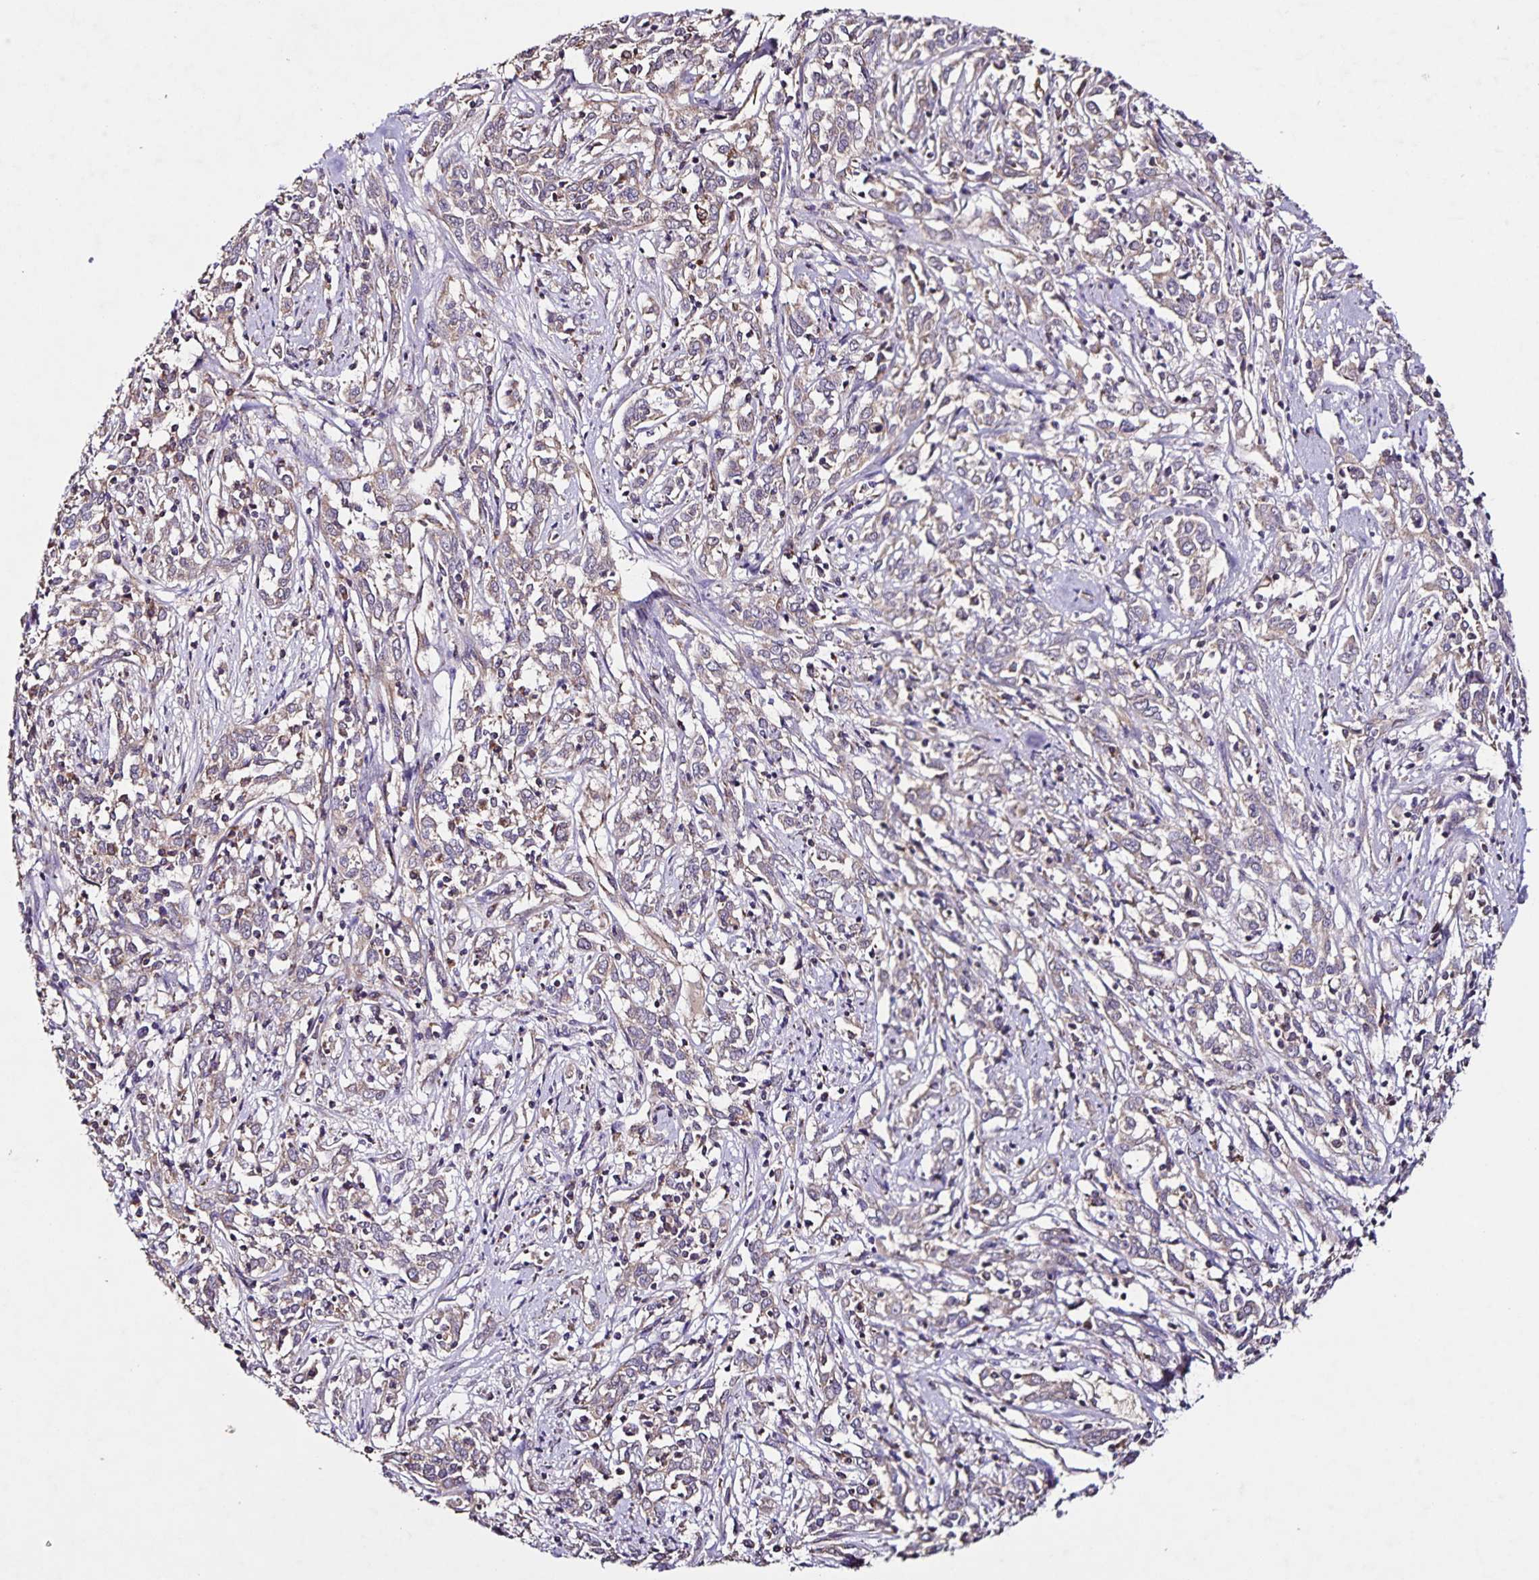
{"staining": {"intensity": "negative", "quantity": "none", "location": "none"}, "tissue": "cervical cancer", "cell_type": "Tumor cells", "image_type": "cancer", "snomed": [{"axis": "morphology", "description": "Adenocarcinoma, NOS"}, {"axis": "topography", "description": "Cervix"}], "caption": "Histopathology image shows no protein positivity in tumor cells of cervical cancer (adenocarcinoma) tissue. (DAB (3,3'-diaminobenzidine) immunohistochemistry (IHC), high magnification).", "gene": "MAN1A1", "patient": {"sex": "female", "age": 40}}